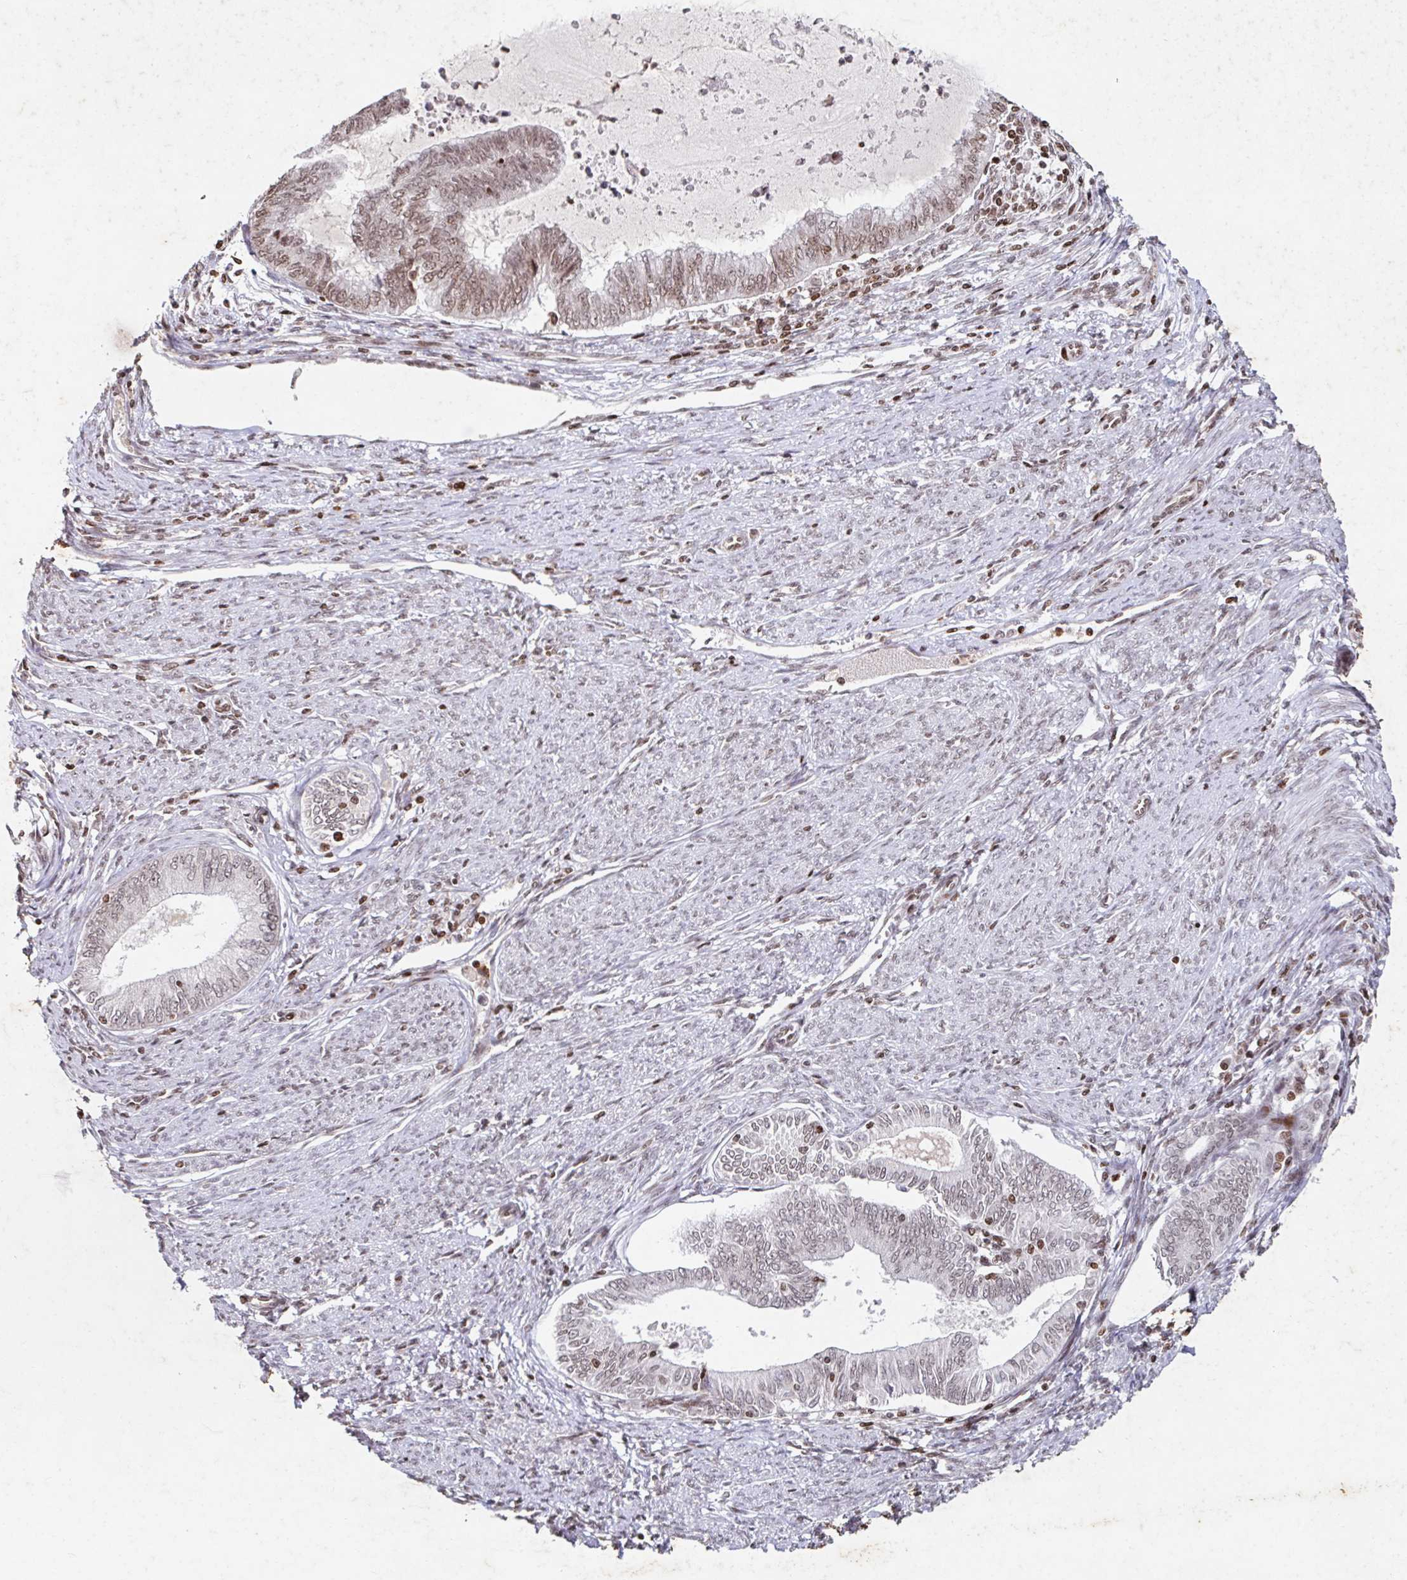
{"staining": {"intensity": "moderate", "quantity": "25%-75%", "location": "nuclear"}, "tissue": "endometrial cancer", "cell_type": "Tumor cells", "image_type": "cancer", "snomed": [{"axis": "morphology", "description": "Adenocarcinoma, NOS"}, {"axis": "topography", "description": "Endometrium"}], "caption": "A brown stain highlights moderate nuclear expression of a protein in endometrial cancer (adenocarcinoma) tumor cells.", "gene": "C19orf53", "patient": {"sex": "female", "age": 79}}